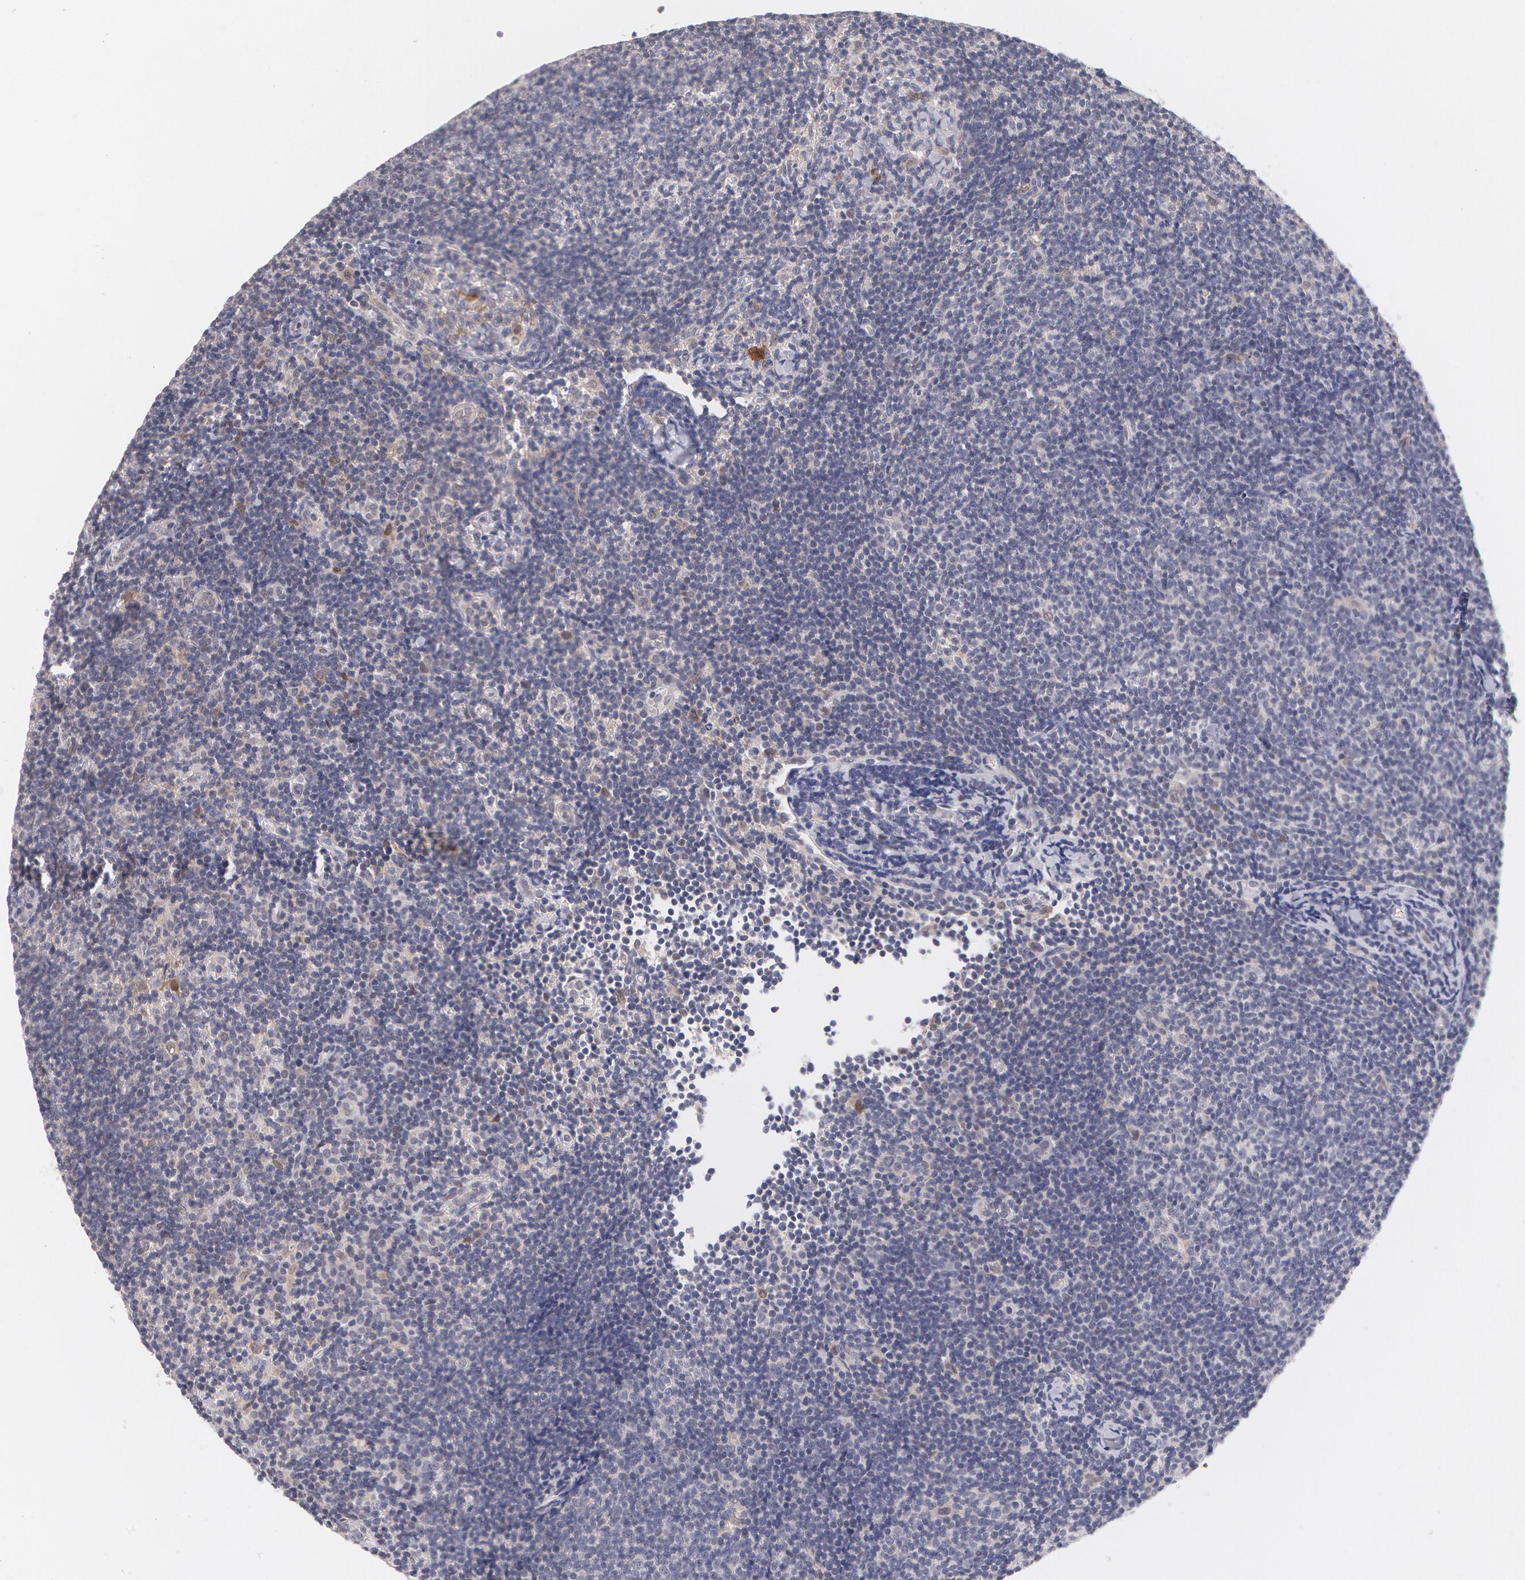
{"staining": {"intensity": "negative", "quantity": "none", "location": "none"}, "tissue": "lymphoma", "cell_type": "Tumor cells", "image_type": "cancer", "snomed": [{"axis": "morphology", "description": "Malignant lymphoma, non-Hodgkin's type, Low grade"}, {"axis": "topography", "description": "Lymph node"}], "caption": "High power microscopy micrograph of an IHC histopathology image of malignant lymphoma, non-Hodgkin's type (low-grade), revealing no significant expression in tumor cells.", "gene": "TXNRD1", "patient": {"sex": "male", "age": 49}}